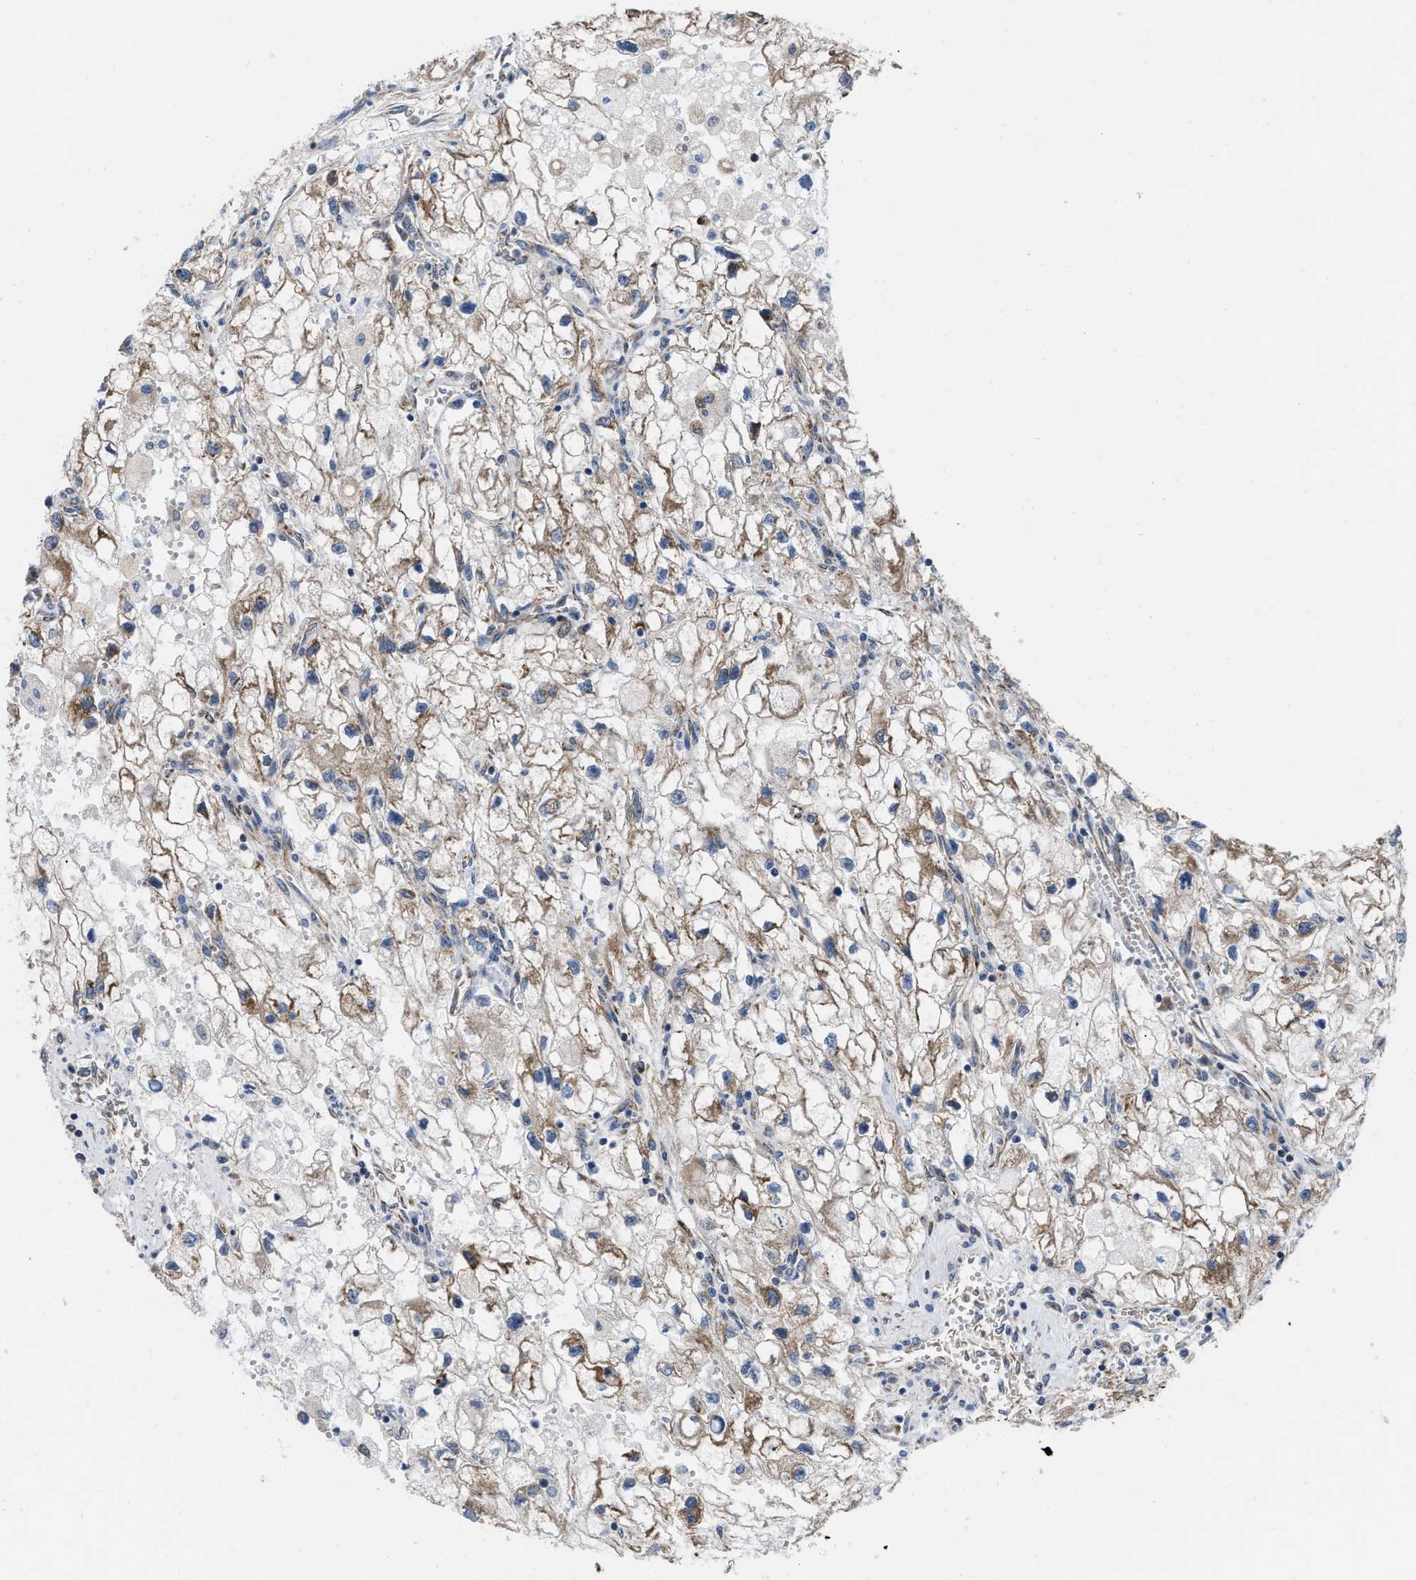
{"staining": {"intensity": "moderate", "quantity": ">75%", "location": "cytoplasmic/membranous"}, "tissue": "renal cancer", "cell_type": "Tumor cells", "image_type": "cancer", "snomed": [{"axis": "morphology", "description": "Adenocarcinoma, NOS"}, {"axis": "topography", "description": "Kidney"}], "caption": "Immunohistochemical staining of human renal cancer exhibits medium levels of moderate cytoplasmic/membranous protein expression in approximately >75% of tumor cells.", "gene": "AKAP1", "patient": {"sex": "female", "age": 70}}